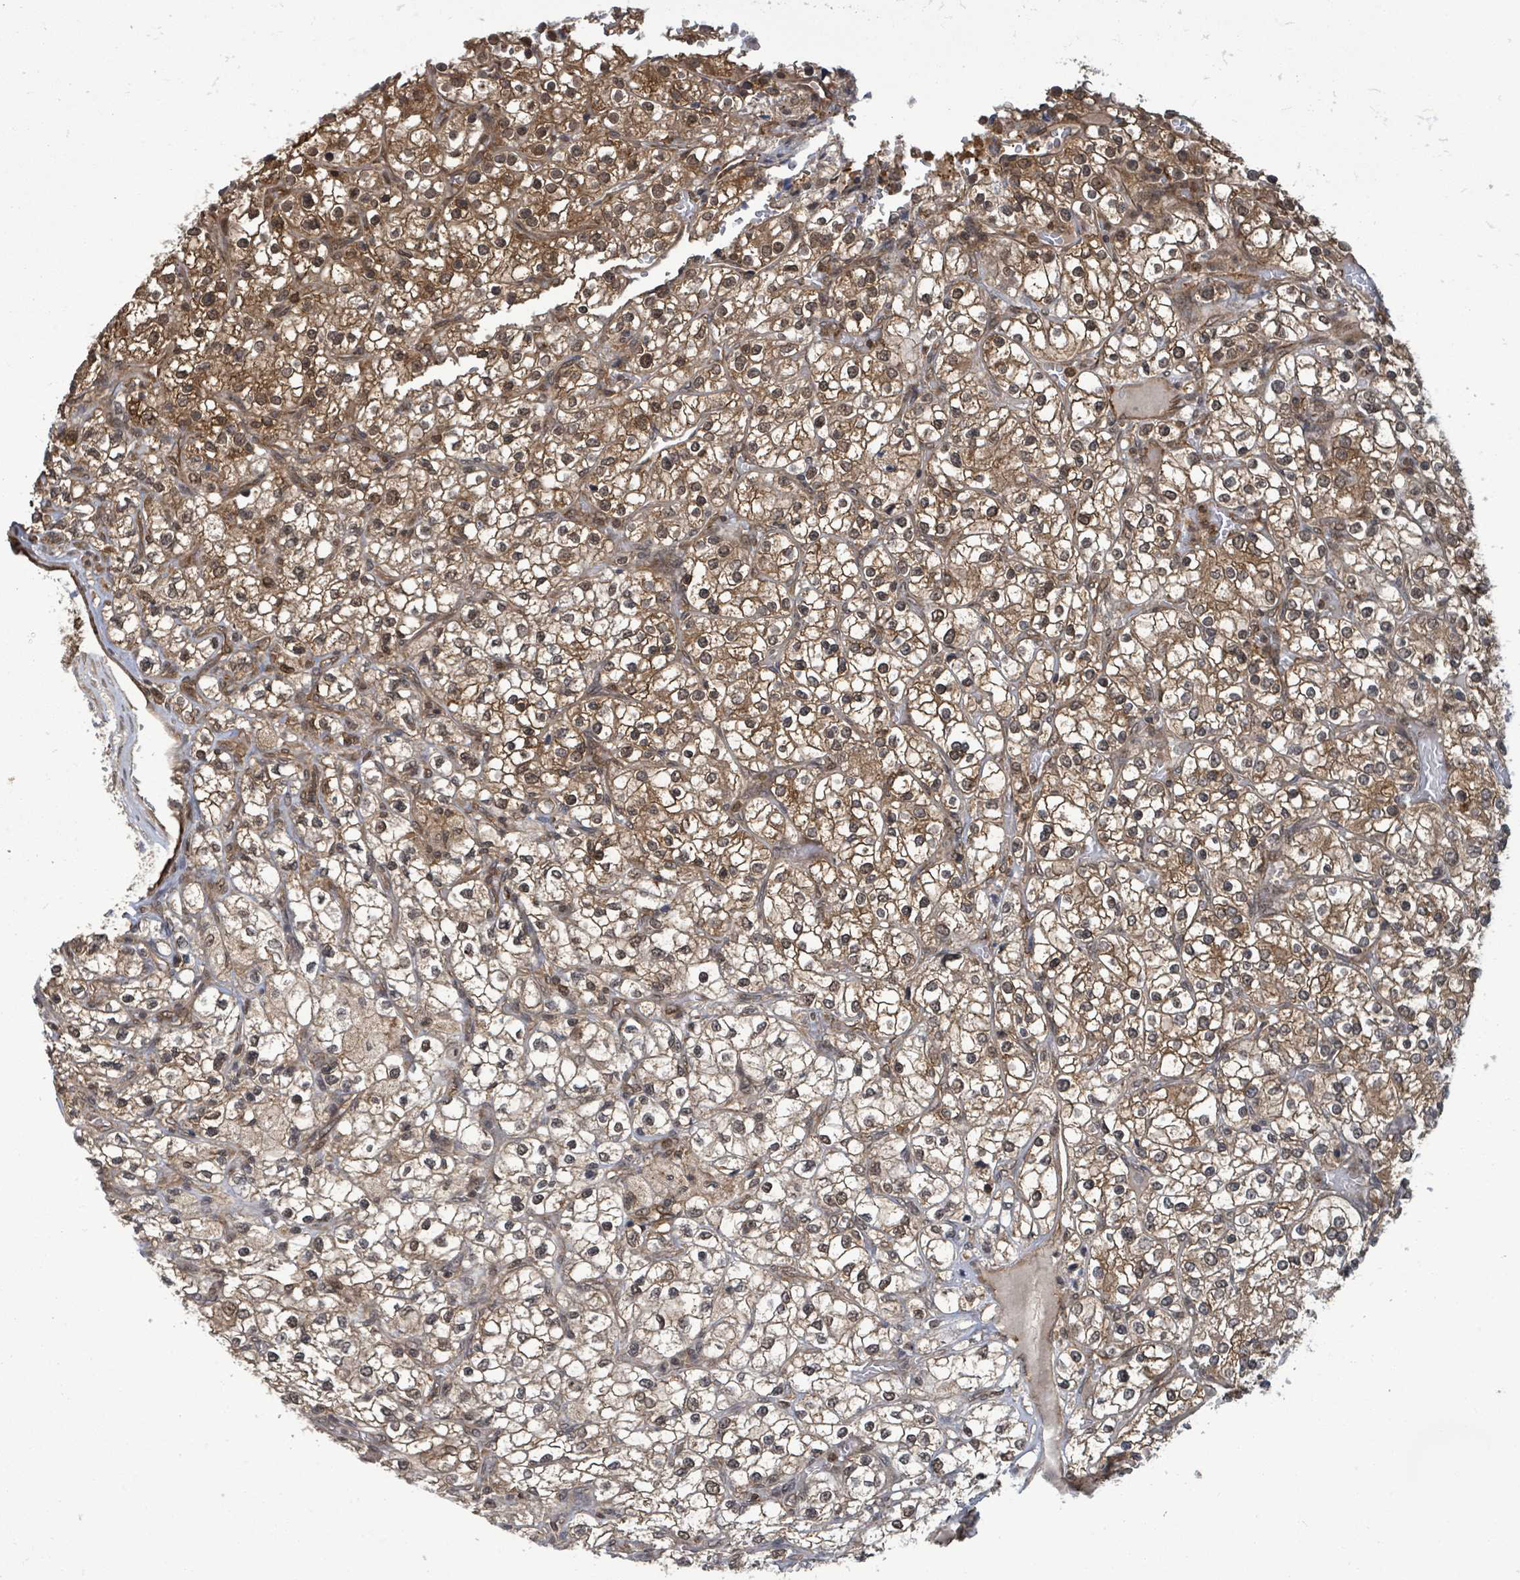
{"staining": {"intensity": "moderate", "quantity": ">75%", "location": "cytoplasmic/membranous"}, "tissue": "renal cancer", "cell_type": "Tumor cells", "image_type": "cancer", "snomed": [{"axis": "morphology", "description": "Adenocarcinoma, NOS"}, {"axis": "topography", "description": "Kidney"}], "caption": "This is a histology image of immunohistochemistry staining of renal adenocarcinoma, which shows moderate staining in the cytoplasmic/membranous of tumor cells.", "gene": "KLC1", "patient": {"sex": "male", "age": 80}}